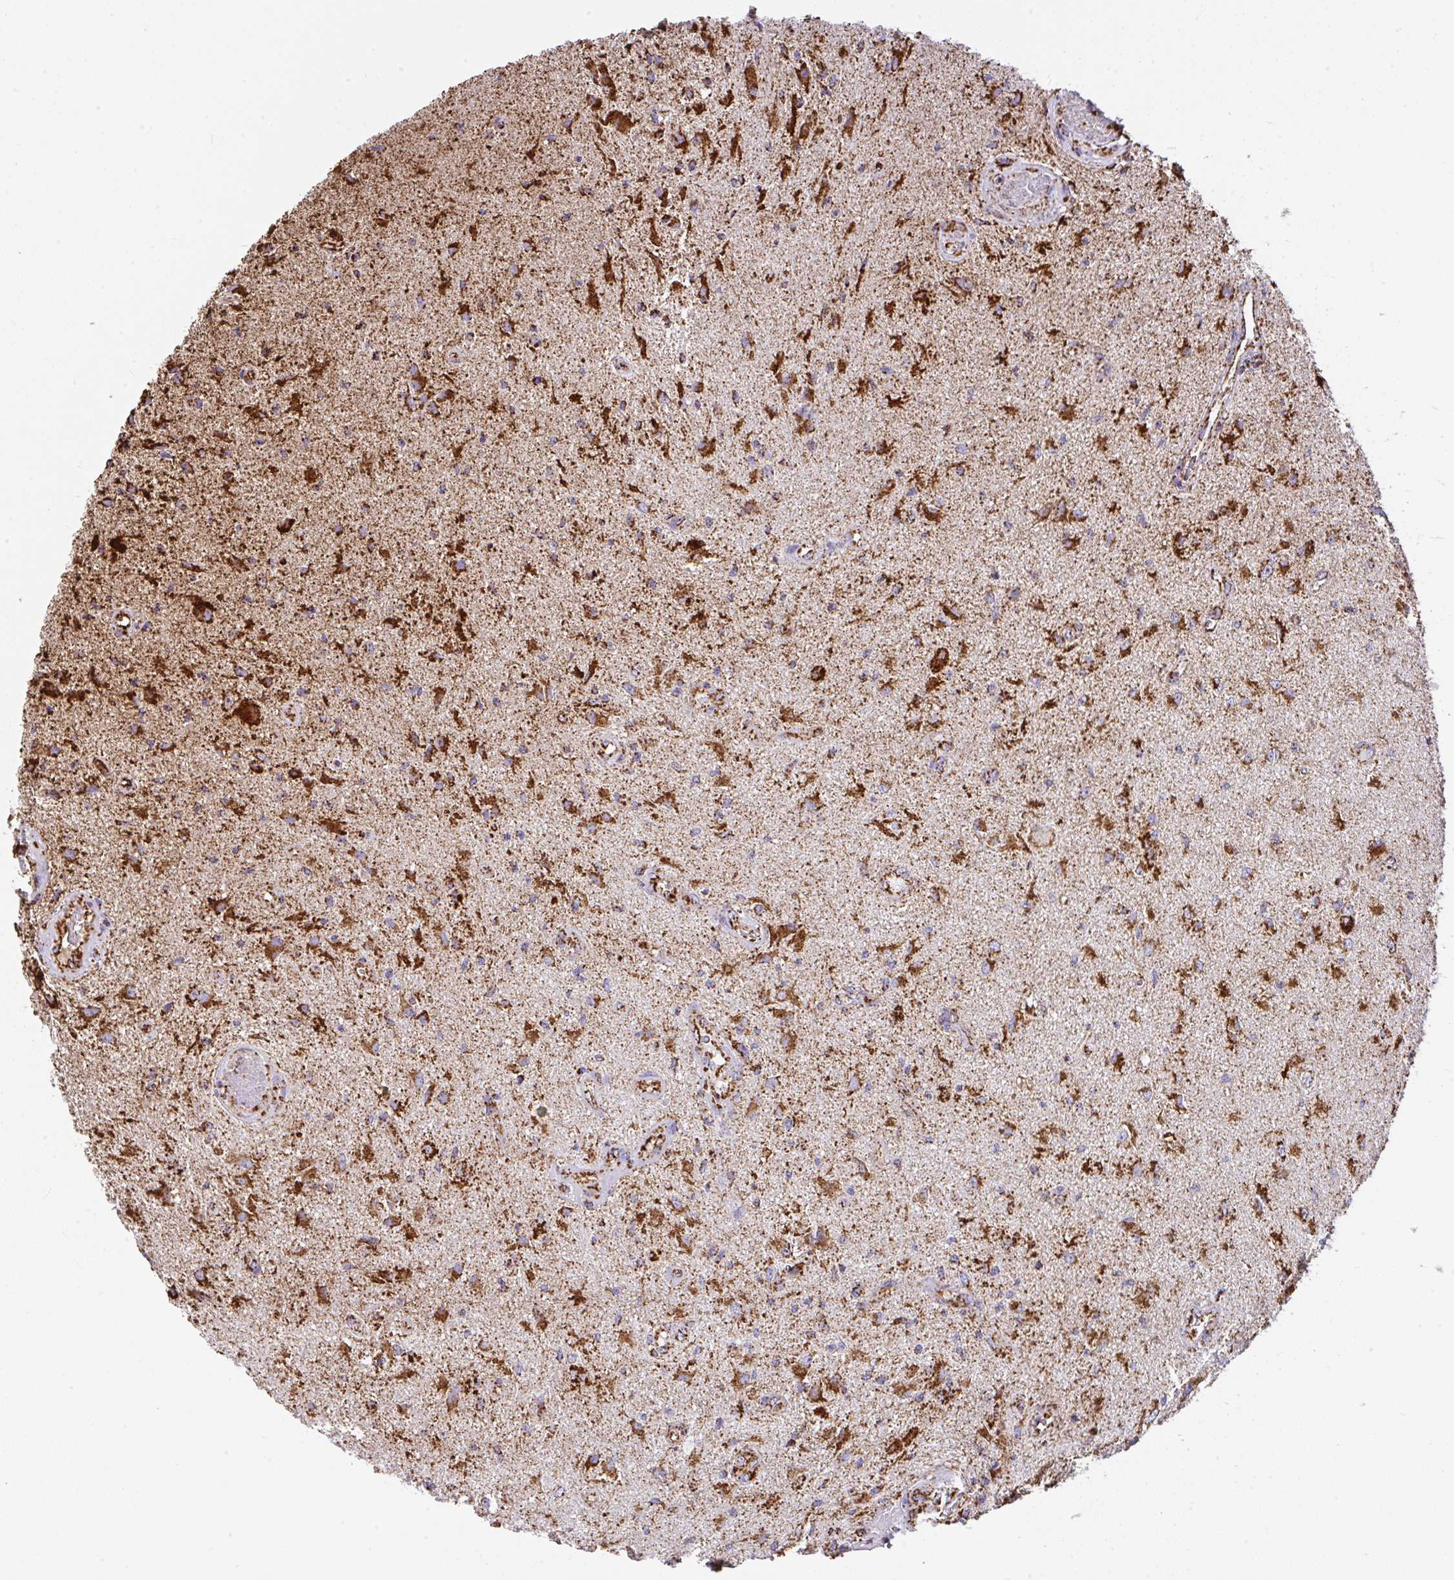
{"staining": {"intensity": "strong", "quantity": ">75%", "location": "cytoplasmic/membranous"}, "tissue": "glioma", "cell_type": "Tumor cells", "image_type": "cancer", "snomed": [{"axis": "morphology", "description": "Glioma, malignant, High grade"}, {"axis": "topography", "description": "Brain"}], "caption": "An immunohistochemistry photomicrograph of tumor tissue is shown. Protein staining in brown shows strong cytoplasmic/membranous positivity in glioma within tumor cells.", "gene": "ANKRD33B", "patient": {"sex": "male", "age": 67}}